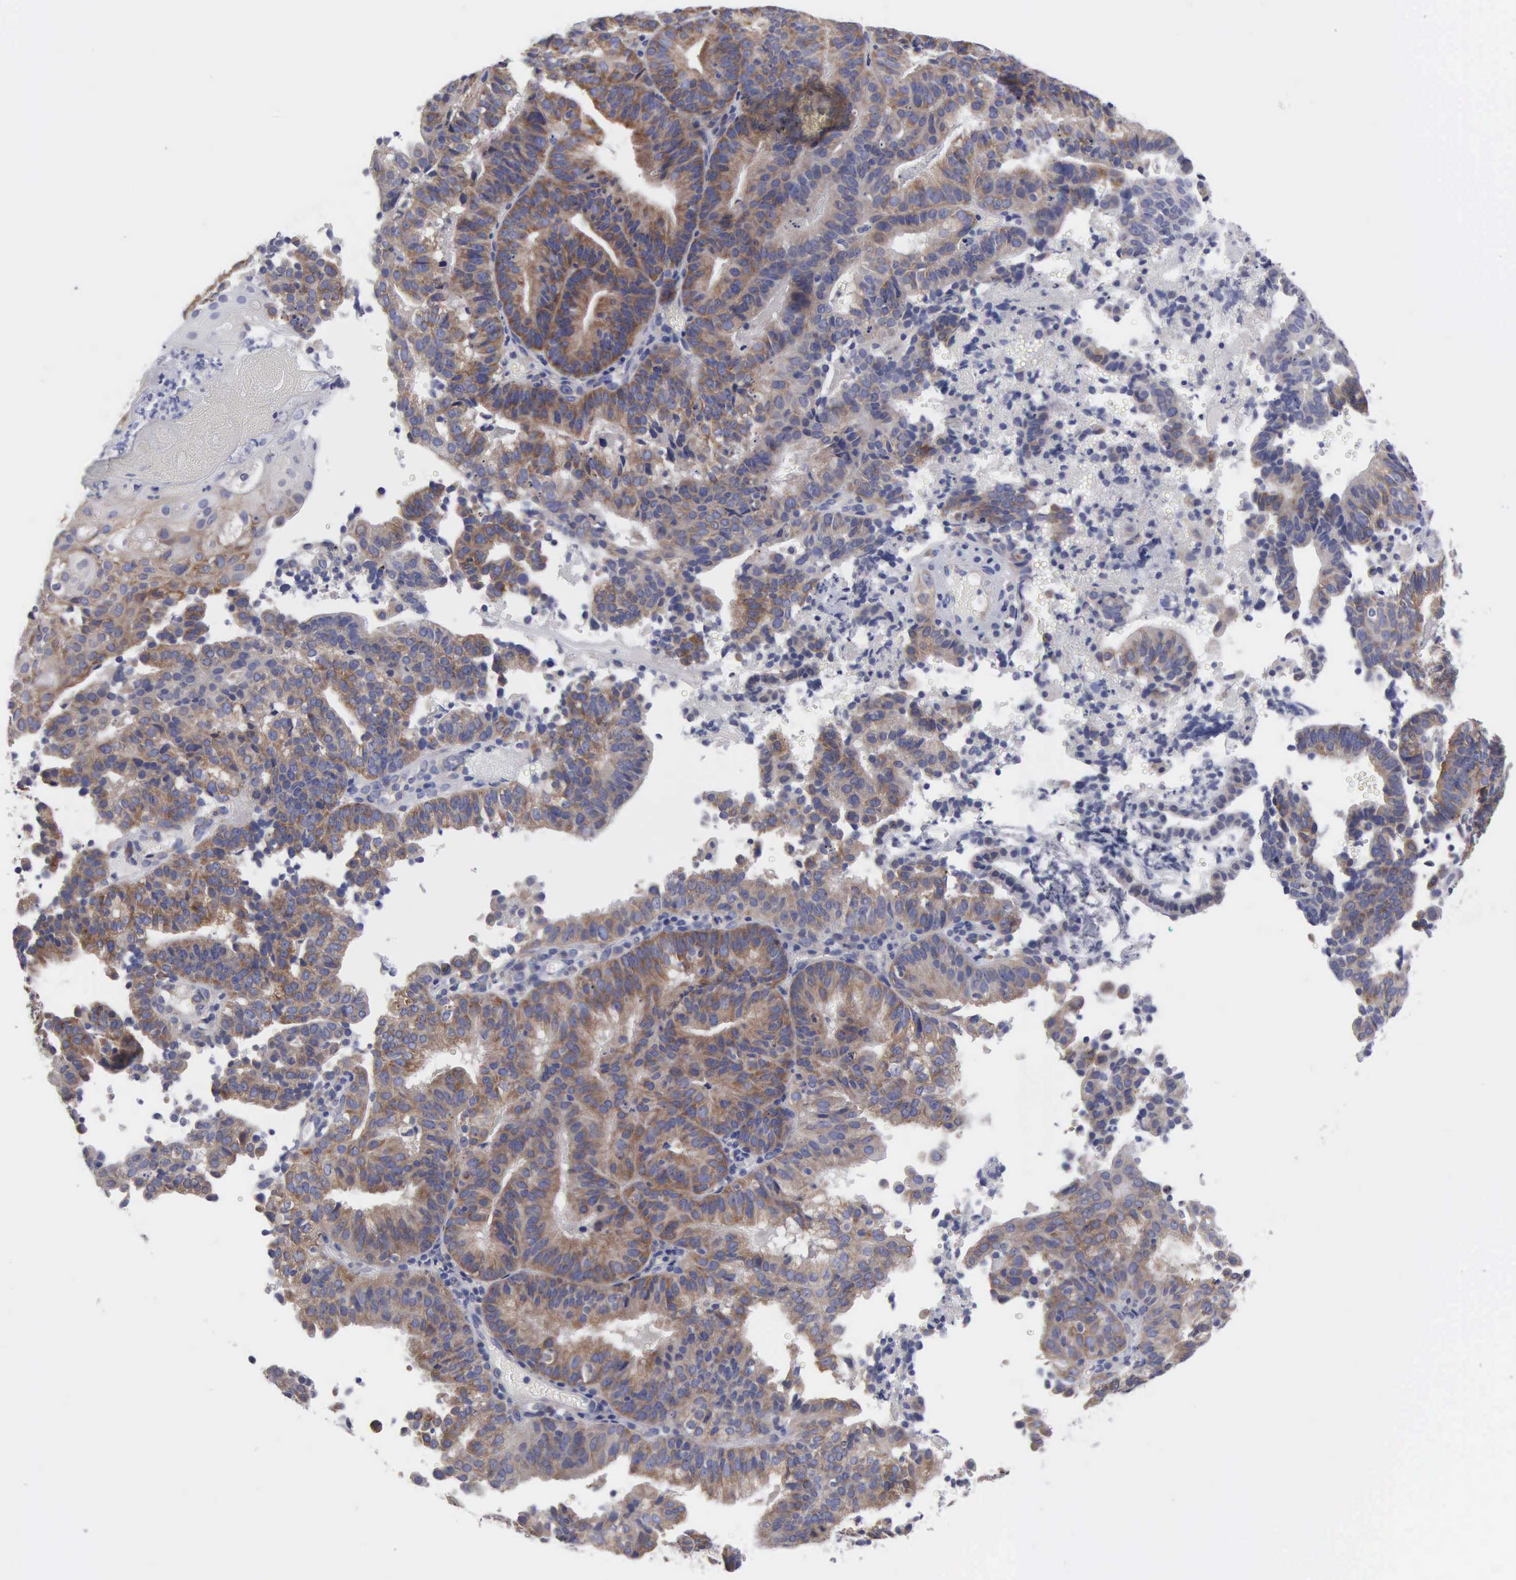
{"staining": {"intensity": "moderate", "quantity": ">75%", "location": "cytoplasmic/membranous"}, "tissue": "cervical cancer", "cell_type": "Tumor cells", "image_type": "cancer", "snomed": [{"axis": "morphology", "description": "Adenocarcinoma, NOS"}, {"axis": "topography", "description": "Cervix"}], "caption": "This histopathology image demonstrates IHC staining of human cervical adenocarcinoma, with medium moderate cytoplasmic/membranous staining in approximately >75% of tumor cells.", "gene": "TXLNG", "patient": {"sex": "female", "age": 60}}